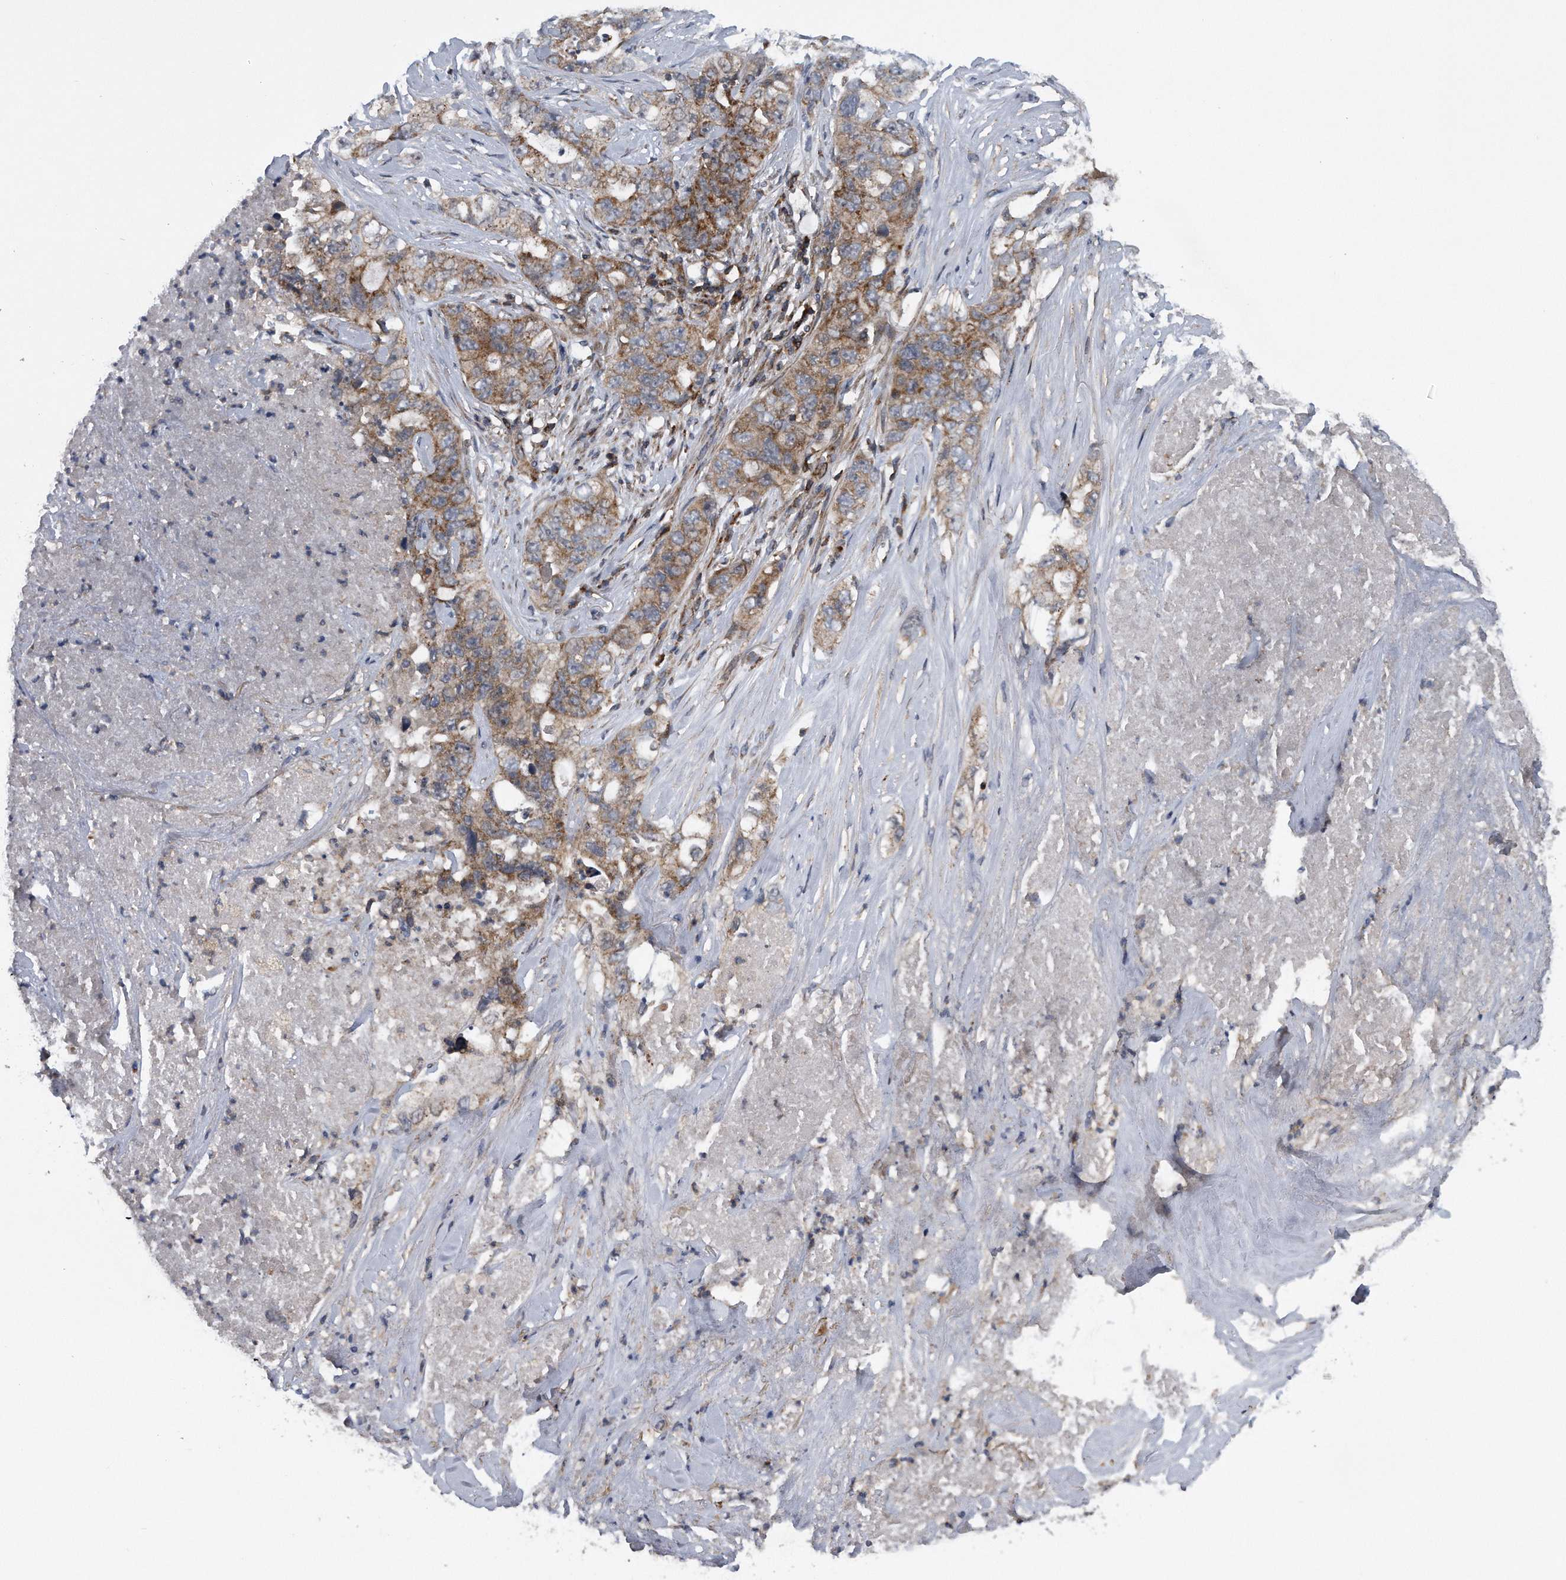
{"staining": {"intensity": "moderate", "quantity": ">75%", "location": "cytoplasmic/membranous"}, "tissue": "lung cancer", "cell_type": "Tumor cells", "image_type": "cancer", "snomed": [{"axis": "morphology", "description": "Adenocarcinoma, NOS"}, {"axis": "topography", "description": "Lung"}], "caption": "Moderate cytoplasmic/membranous positivity is identified in about >75% of tumor cells in lung cancer (adenocarcinoma). (DAB IHC with brightfield microscopy, high magnification).", "gene": "ALPK2", "patient": {"sex": "female", "age": 51}}